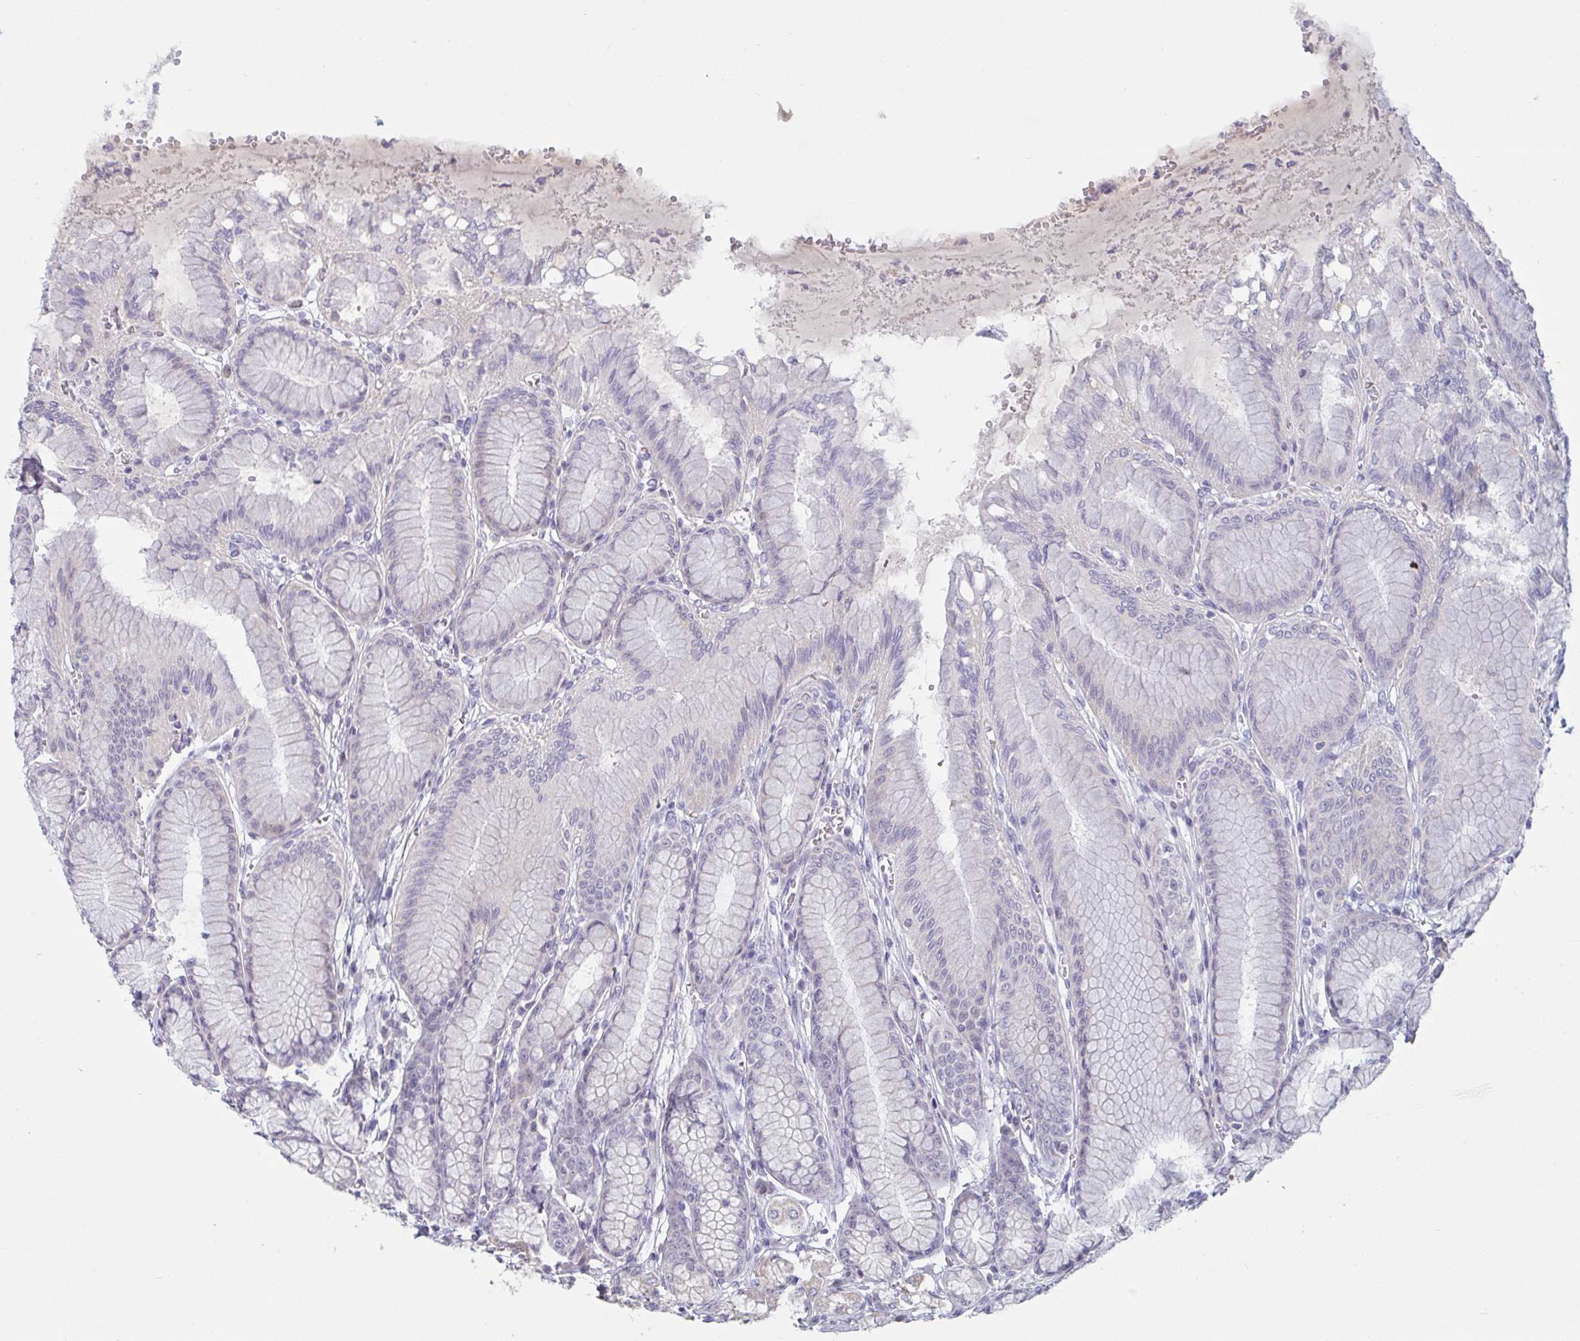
{"staining": {"intensity": "weak", "quantity": "<25%", "location": "nuclear"}, "tissue": "stomach", "cell_type": "Glandular cells", "image_type": "normal", "snomed": [{"axis": "morphology", "description": "Normal tissue, NOS"}, {"axis": "topography", "description": "Stomach"}, {"axis": "topography", "description": "Stomach, lower"}], "caption": "Image shows no significant protein positivity in glandular cells of unremarkable stomach. (DAB immunohistochemistry (IHC) visualized using brightfield microscopy, high magnification).", "gene": "MYC", "patient": {"sex": "male", "age": 76}}